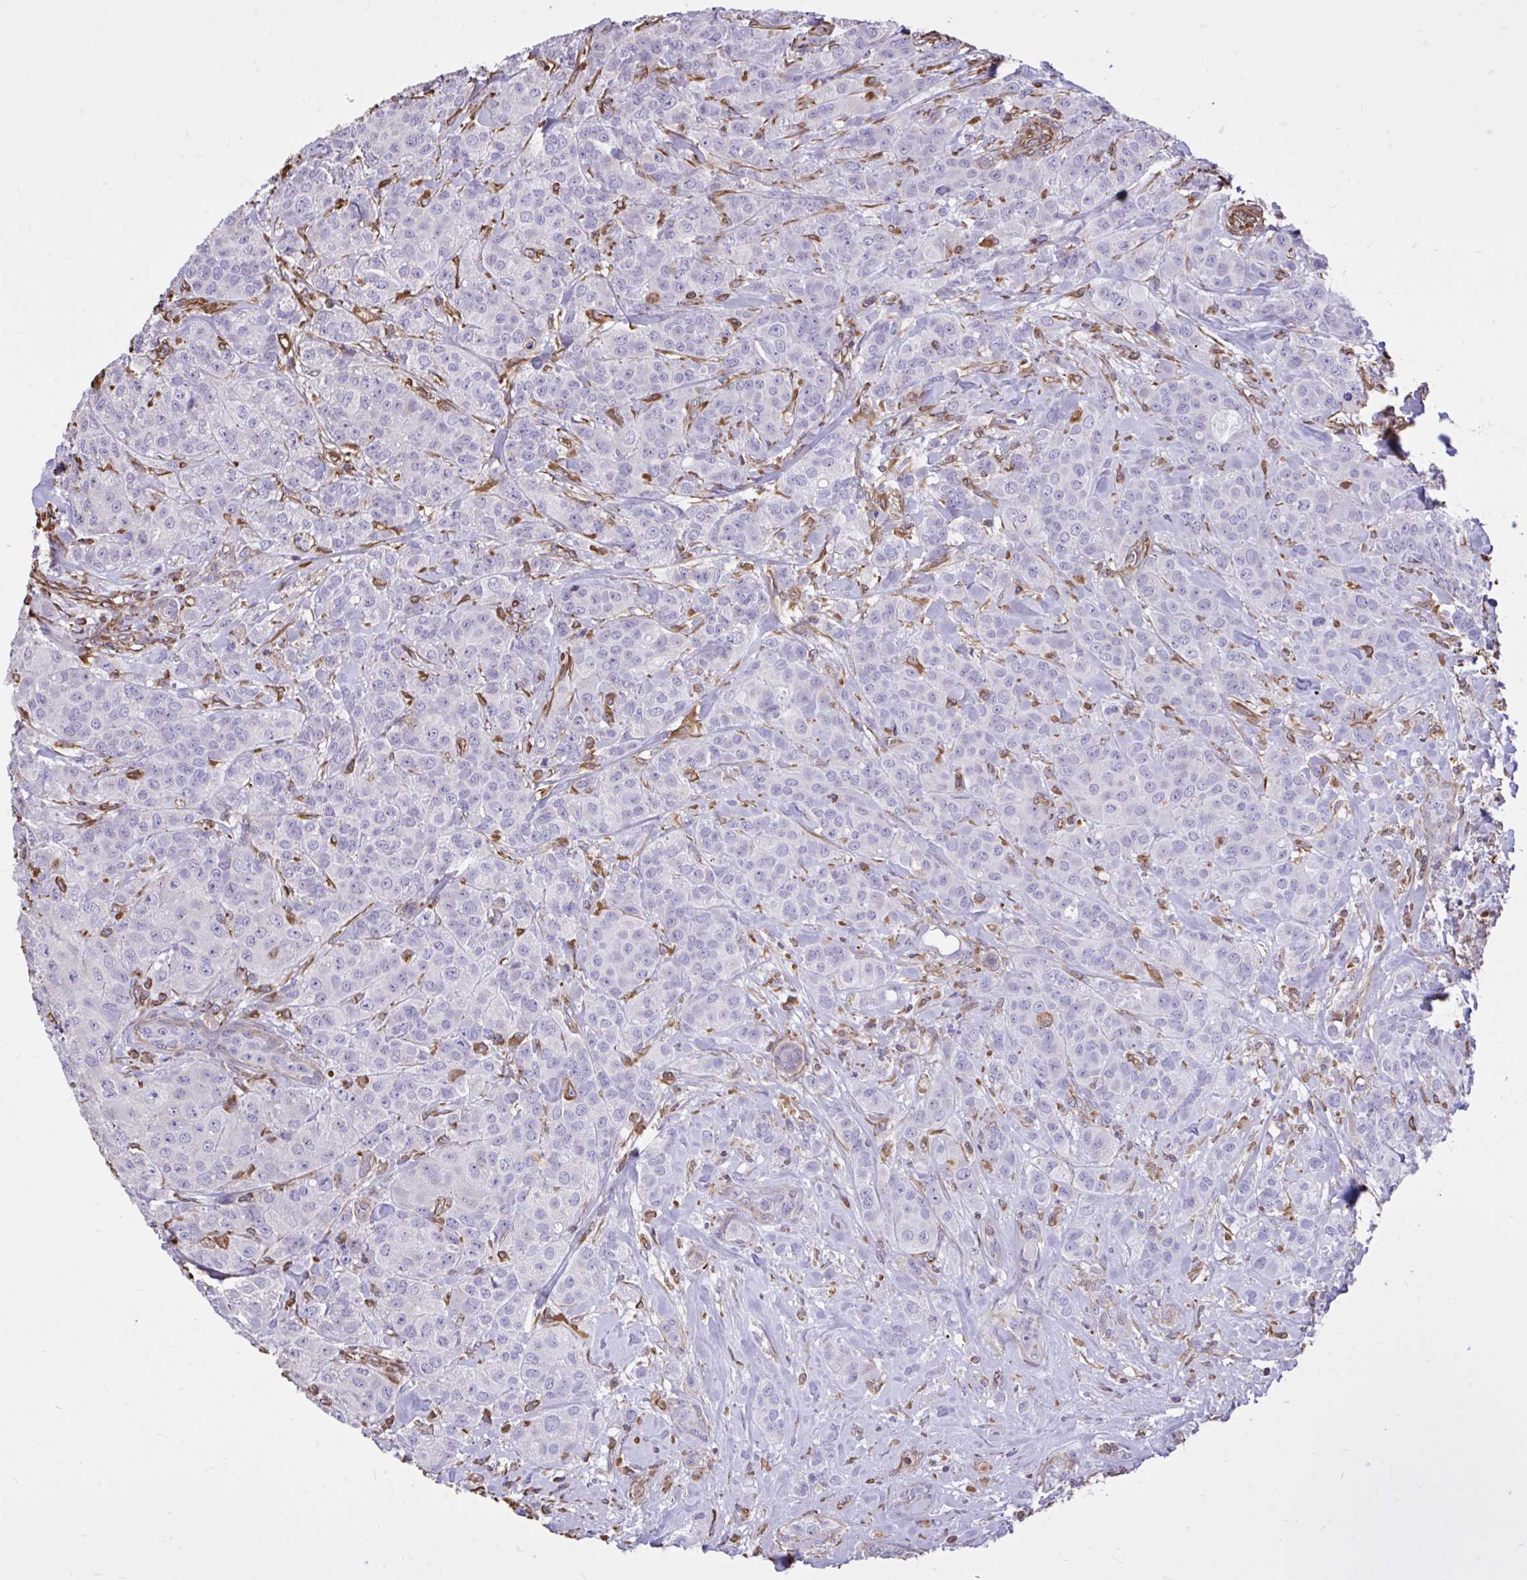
{"staining": {"intensity": "negative", "quantity": "none", "location": "none"}, "tissue": "breast cancer", "cell_type": "Tumor cells", "image_type": "cancer", "snomed": [{"axis": "morphology", "description": "Normal tissue, NOS"}, {"axis": "morphology", "description": "Duct carcinoma"}, {"axis": "topography", "description": "Breast"}], "caption": "This is a image of IHC staining of breast intraductal carcinoma, which shows no expression in tumor cells.", "gene": "RNF103", "patient": {"sex": "female", "age": 43}}